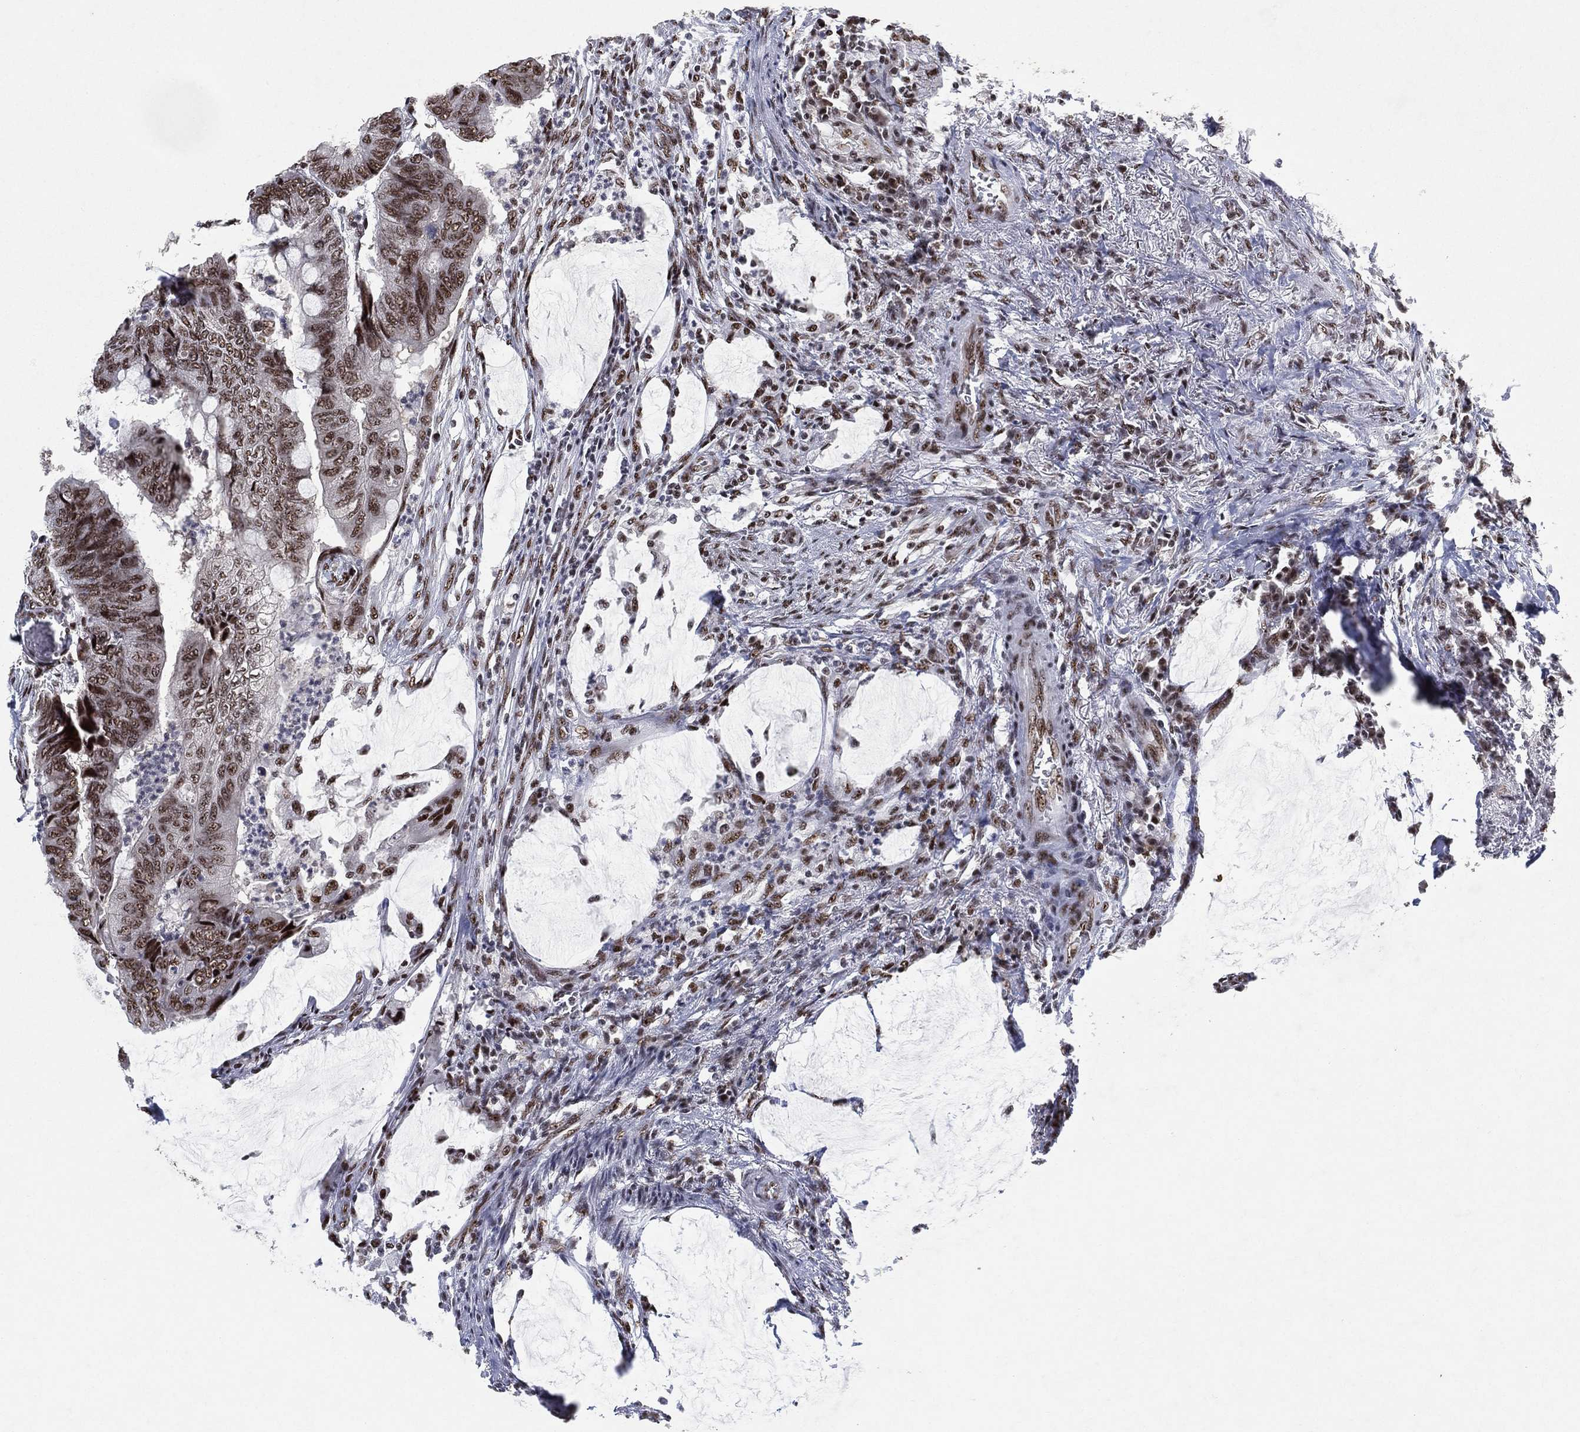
{"staining": {"intensity": "moderate", "quantity": ">75%", "location": "nuclear"}, "tissue": "colorectal cancer", "cell_type": "Tumor cells", "image_type": "cancer", "snomed": [{"axis": "morphology", "description": "Normal tissue, NOS"}, {"axis": "morphology", "description": "Adenocarcinoma, NOS"}, {"axis": "topography", "description": "Rectum"}, {"axis": "topography", "description": "Peripheral nerve tissue"}], "caption": "Protein analysis of colorectal cancer tissue displays moderate nuclear staining in approximately >75% of tumor cells. (DAB (3,3'-diaminobenzidine) = brown stain, brightfield microscopy at high magnification).", "gene": "DDX27", "patient": {"sex": "male", "age": 92}}